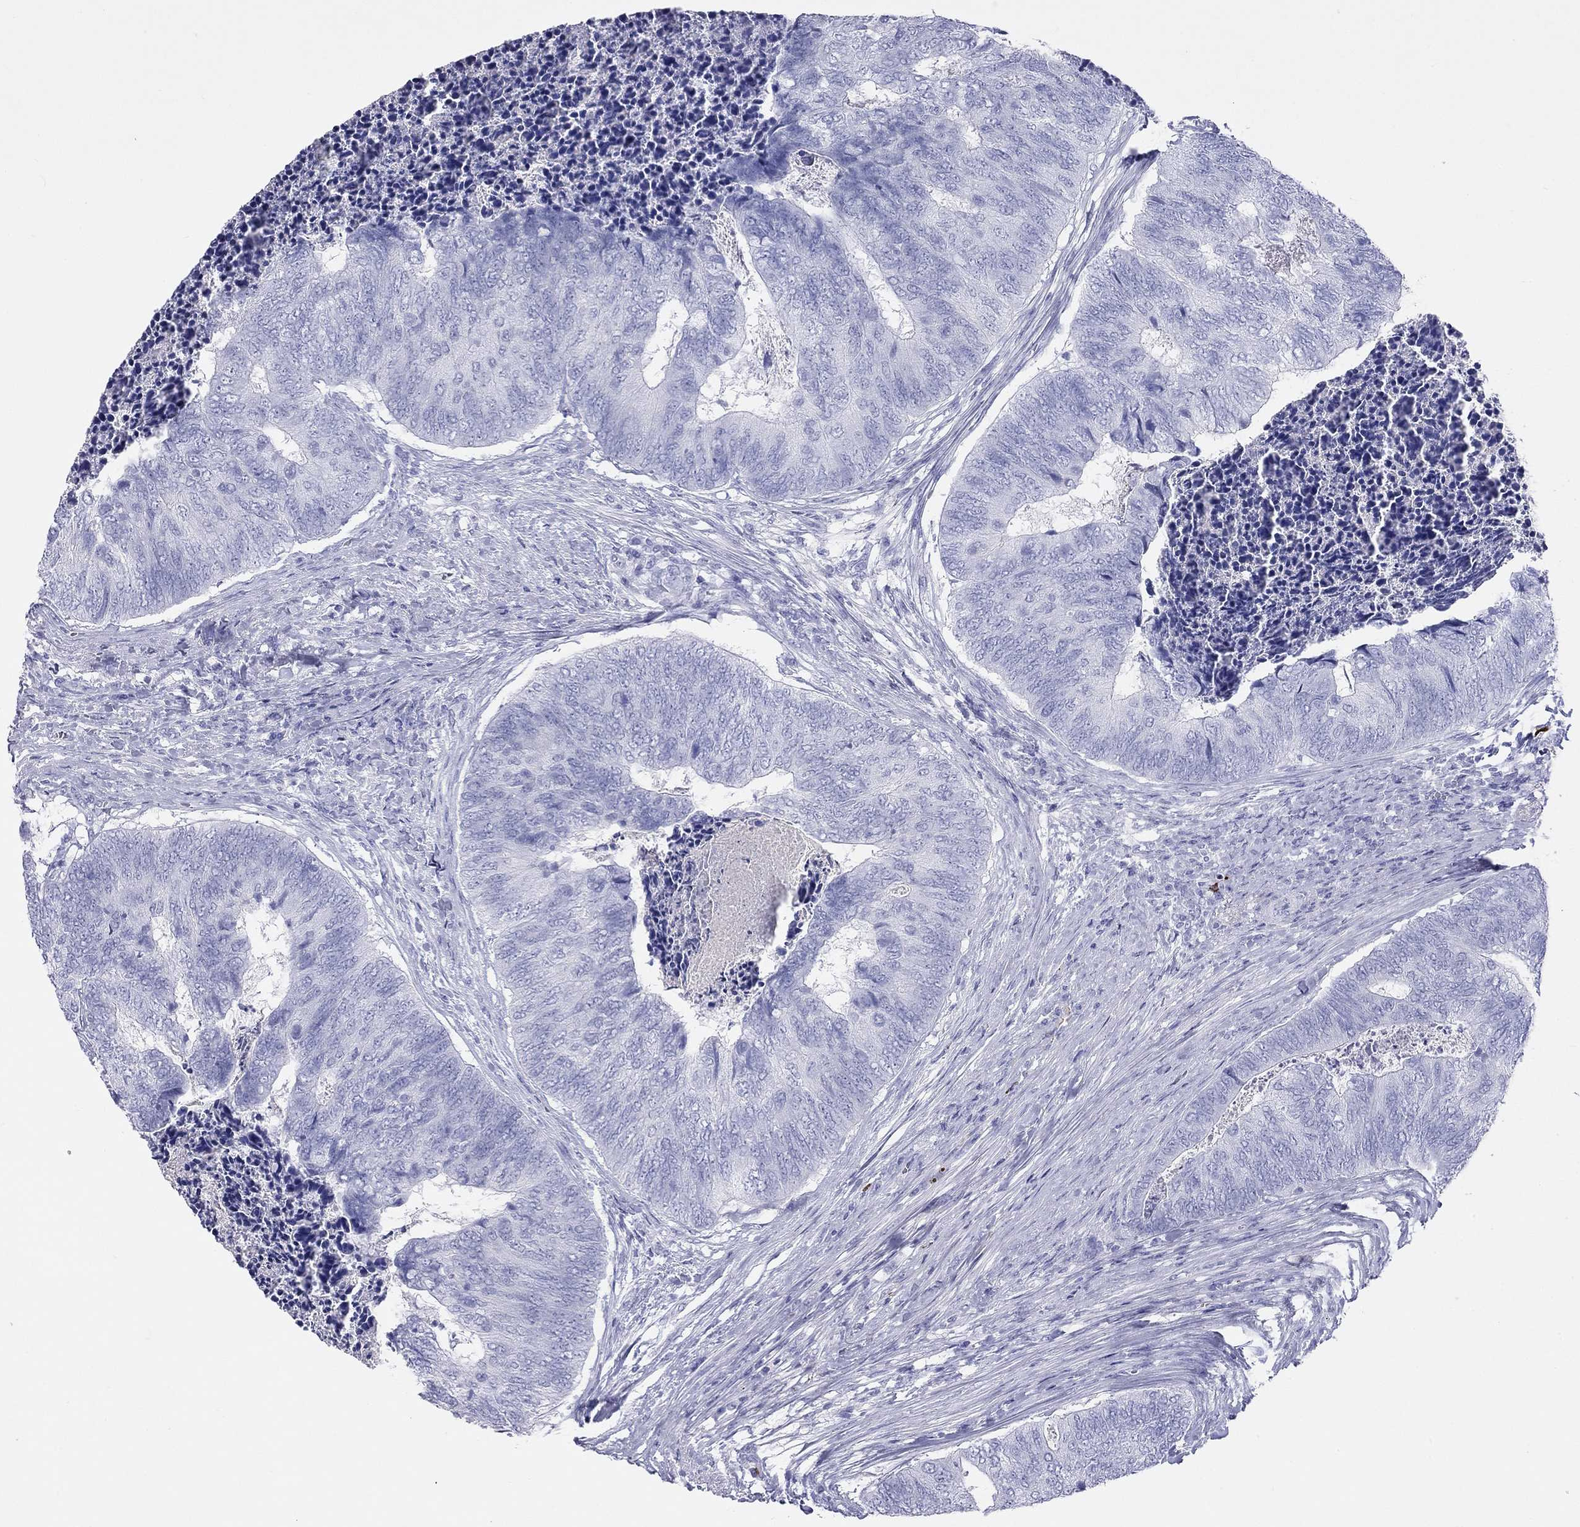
{"staining": {"intensity": "negative", "quantity": "none", "location": "none"}, "tissue": "colorectal cancer", "cell_type": "Tumor cells", "image_type": "cancer", "snomed": [{"axis": "morphology", "description": "Adenocarcinoma, NOS"}, {"axis": "topography", "description": "Colon"}], "caption": "Adenocarcinoma (colorectal) was stained to show a protein in brown. There is no significant staining in tumor cells.", "gene": "KLRG1", "patient": {"sex": "female", "age": 67}}